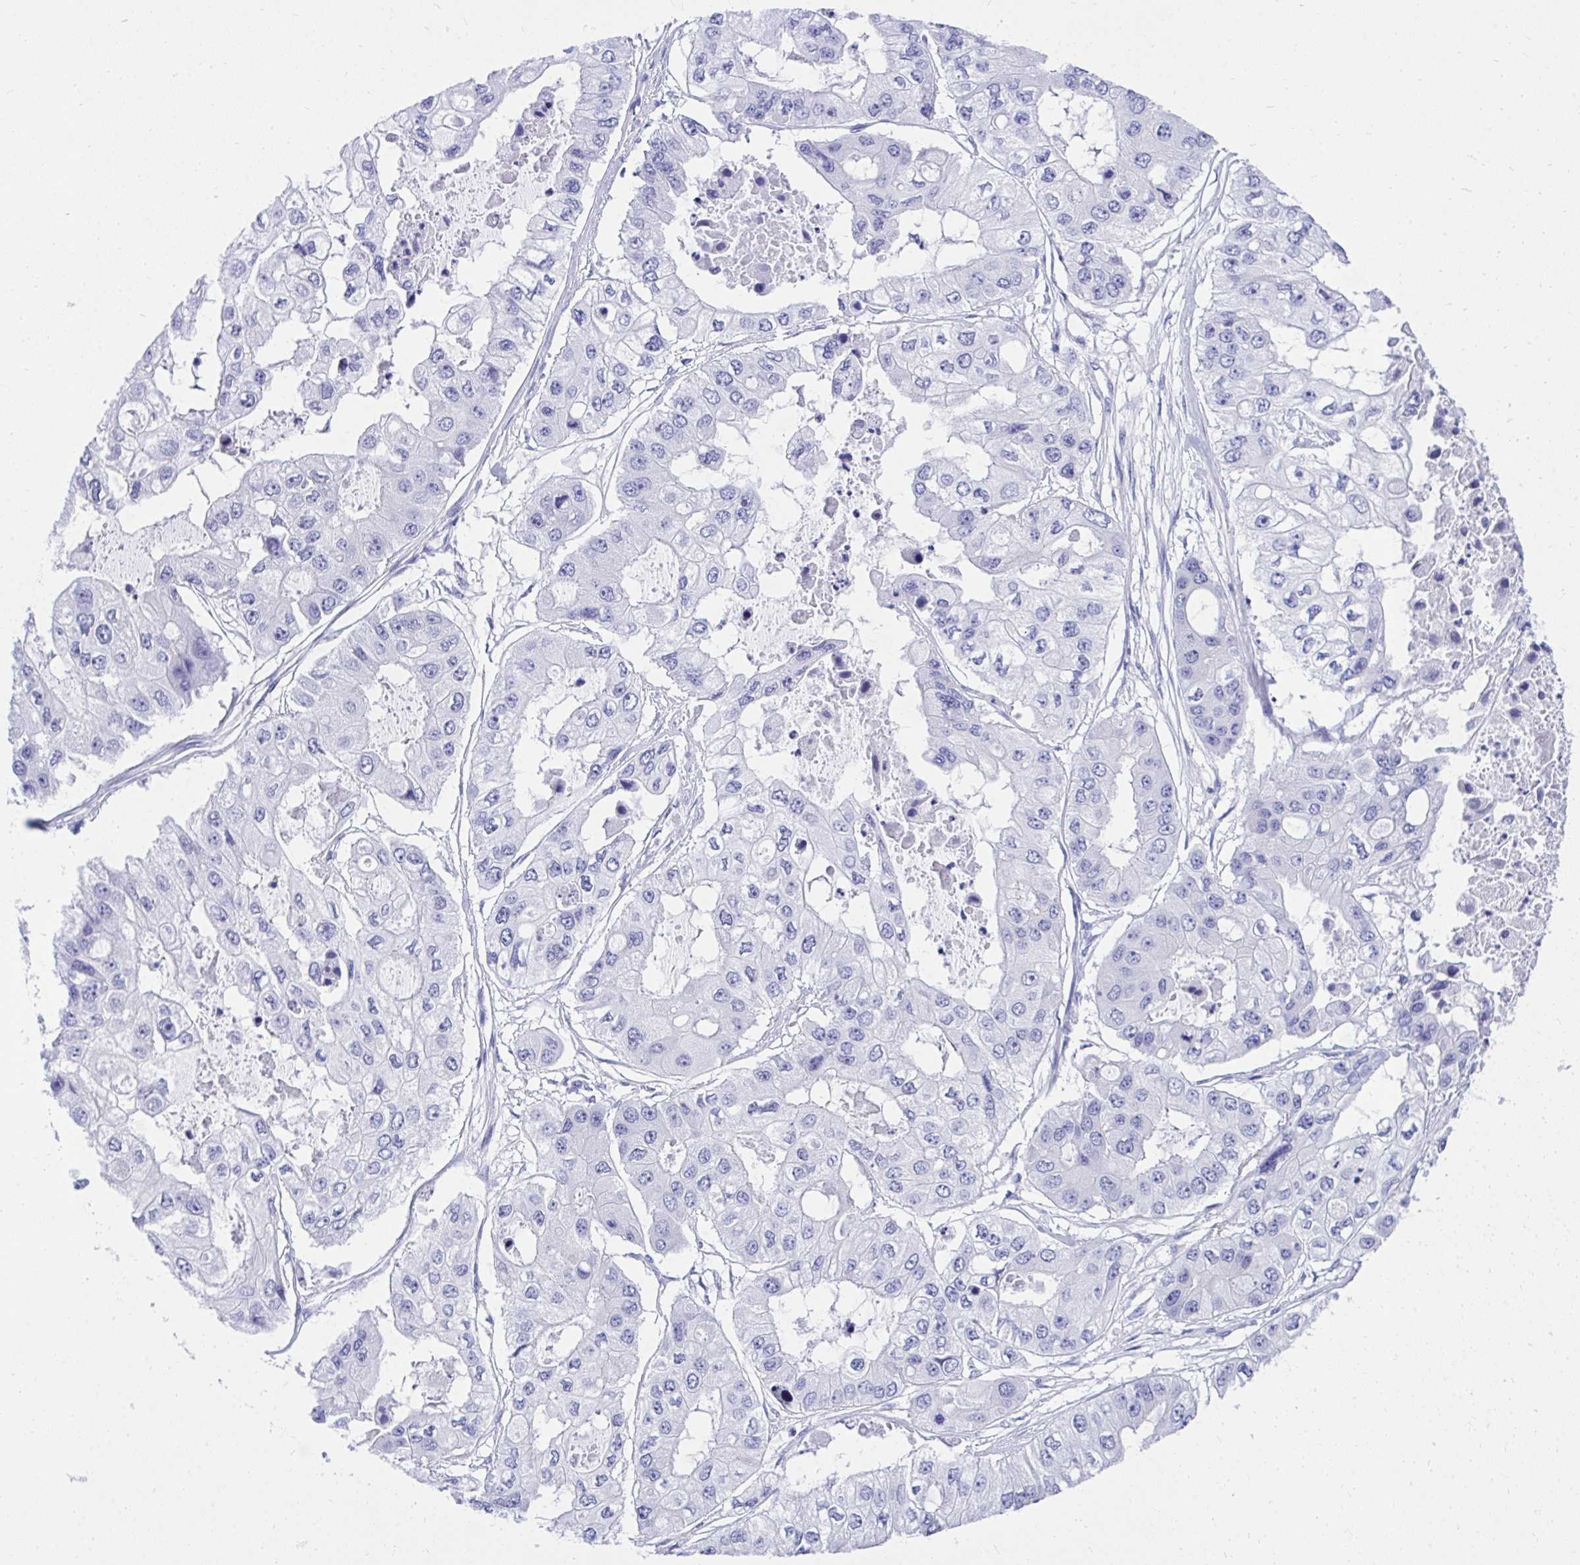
{"staining": {"intensity": "negative", "quantity": "none", "location": "none"}, "tissue": "ovarian cancer", "cell_type": "Tumor cells", "image_type": "cancer", "snomed": [{"axis": "morphology", "description": "Cystadenocarcinoma, serous, NOS"}, {"axis": "topography", "description": "Ovary"}], "caption": "Ovarian cancer (serous cystadenocarcinoma) was stained to show a protein in brown. There is no significant staining in tumor cells.", "gene": "KCNN4", "patient": {"sex": "female", "age": 56}}